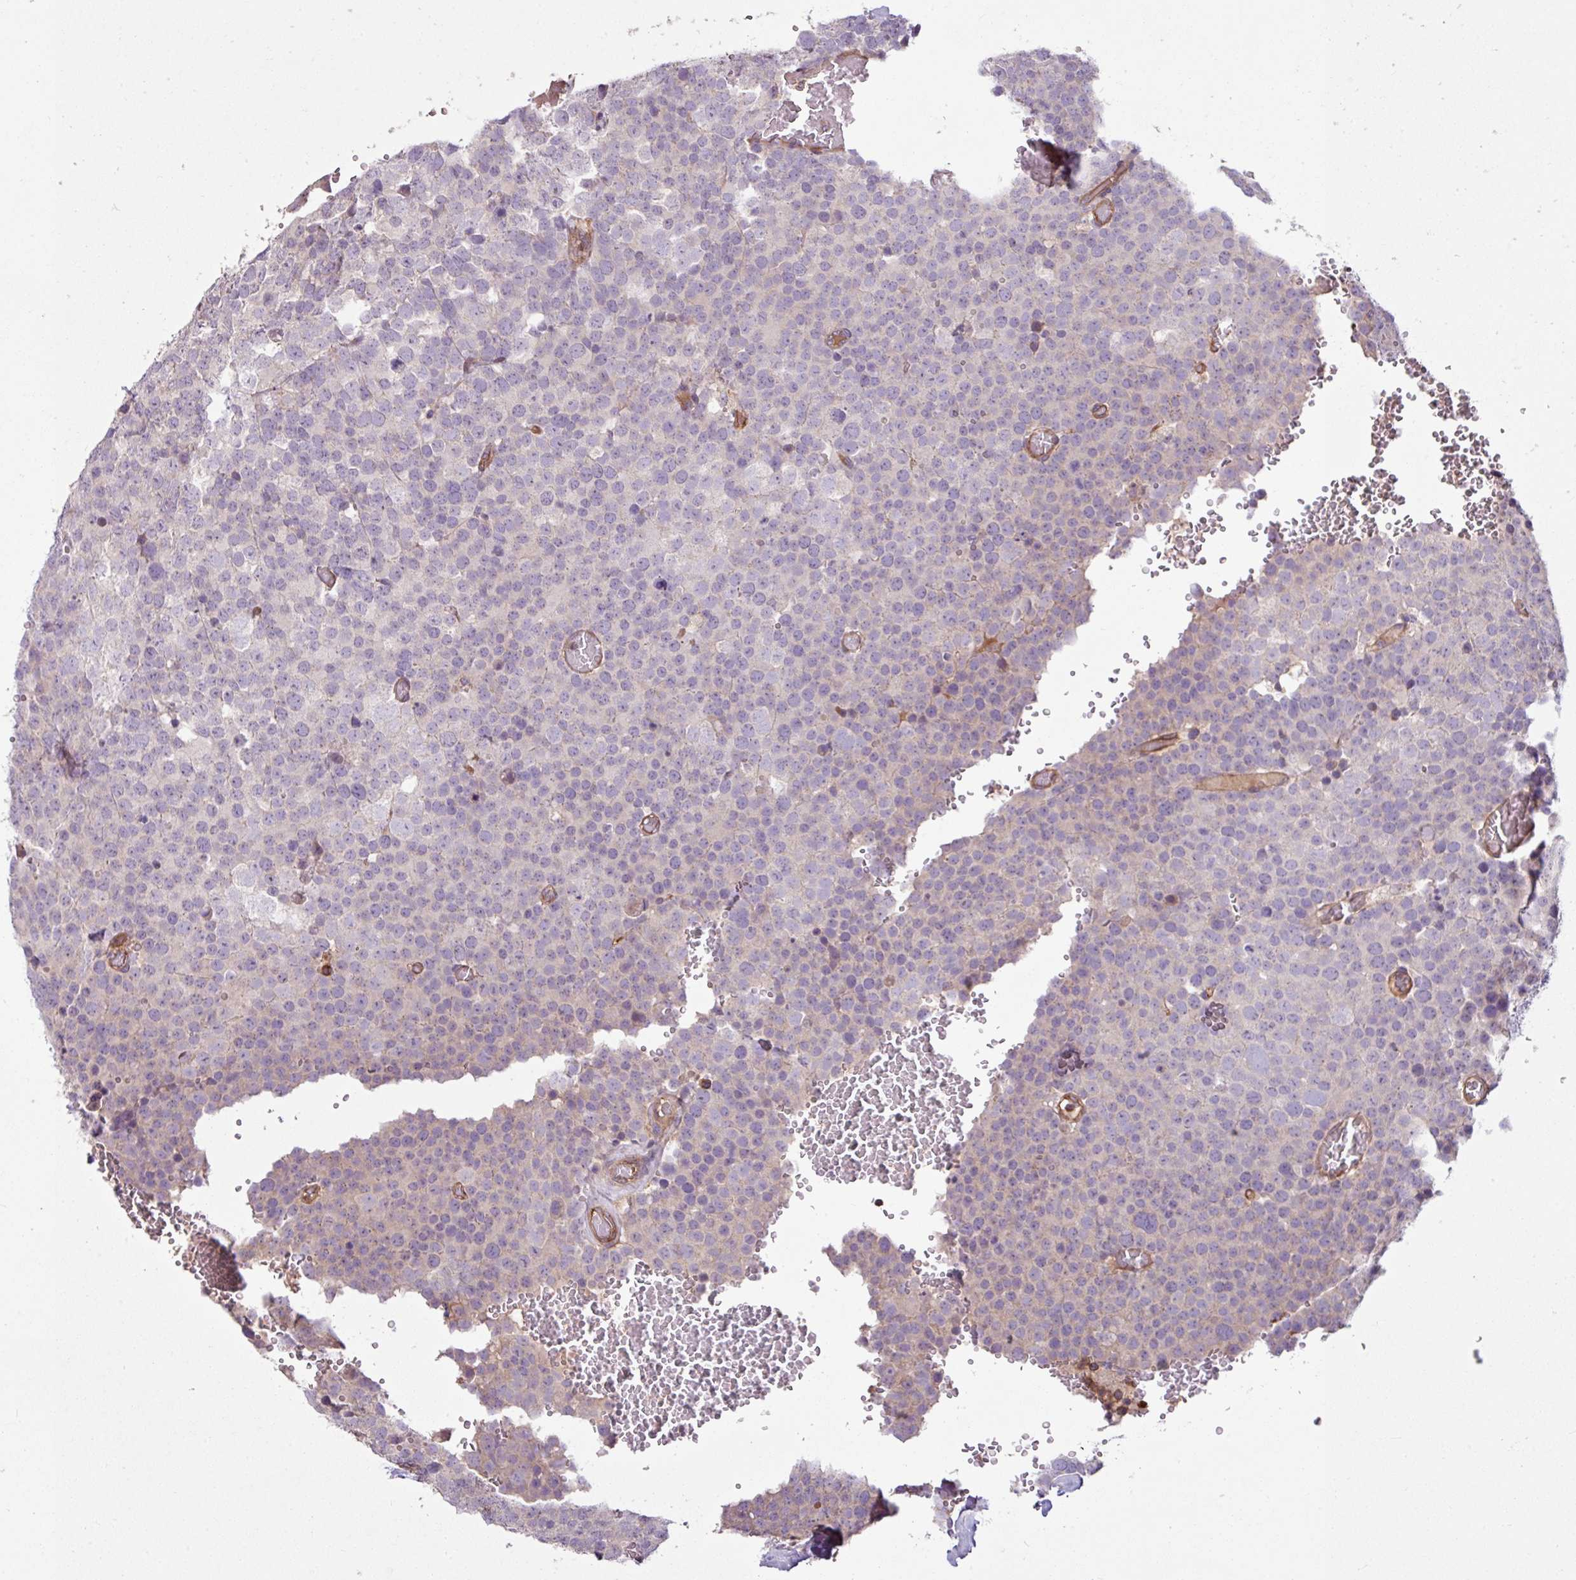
{"staining": {"intensity": "negative", "quantity": "none", "location": "none"}, "tissue": "testis cancer", "cell_type": "Tumor cells", "image_type": "cancer", "snomed": [{"axis": "morphology", "description": "Seminoma, NOS"}, {"axis": "topography", "description": "Testis"}], "caption": "An IHC micrograph of testis cancer is shown. There is no staining in tumor cells of testis cancer.", "gene": "ZNF106", "patient": {"sex": "male", "age": 71}}